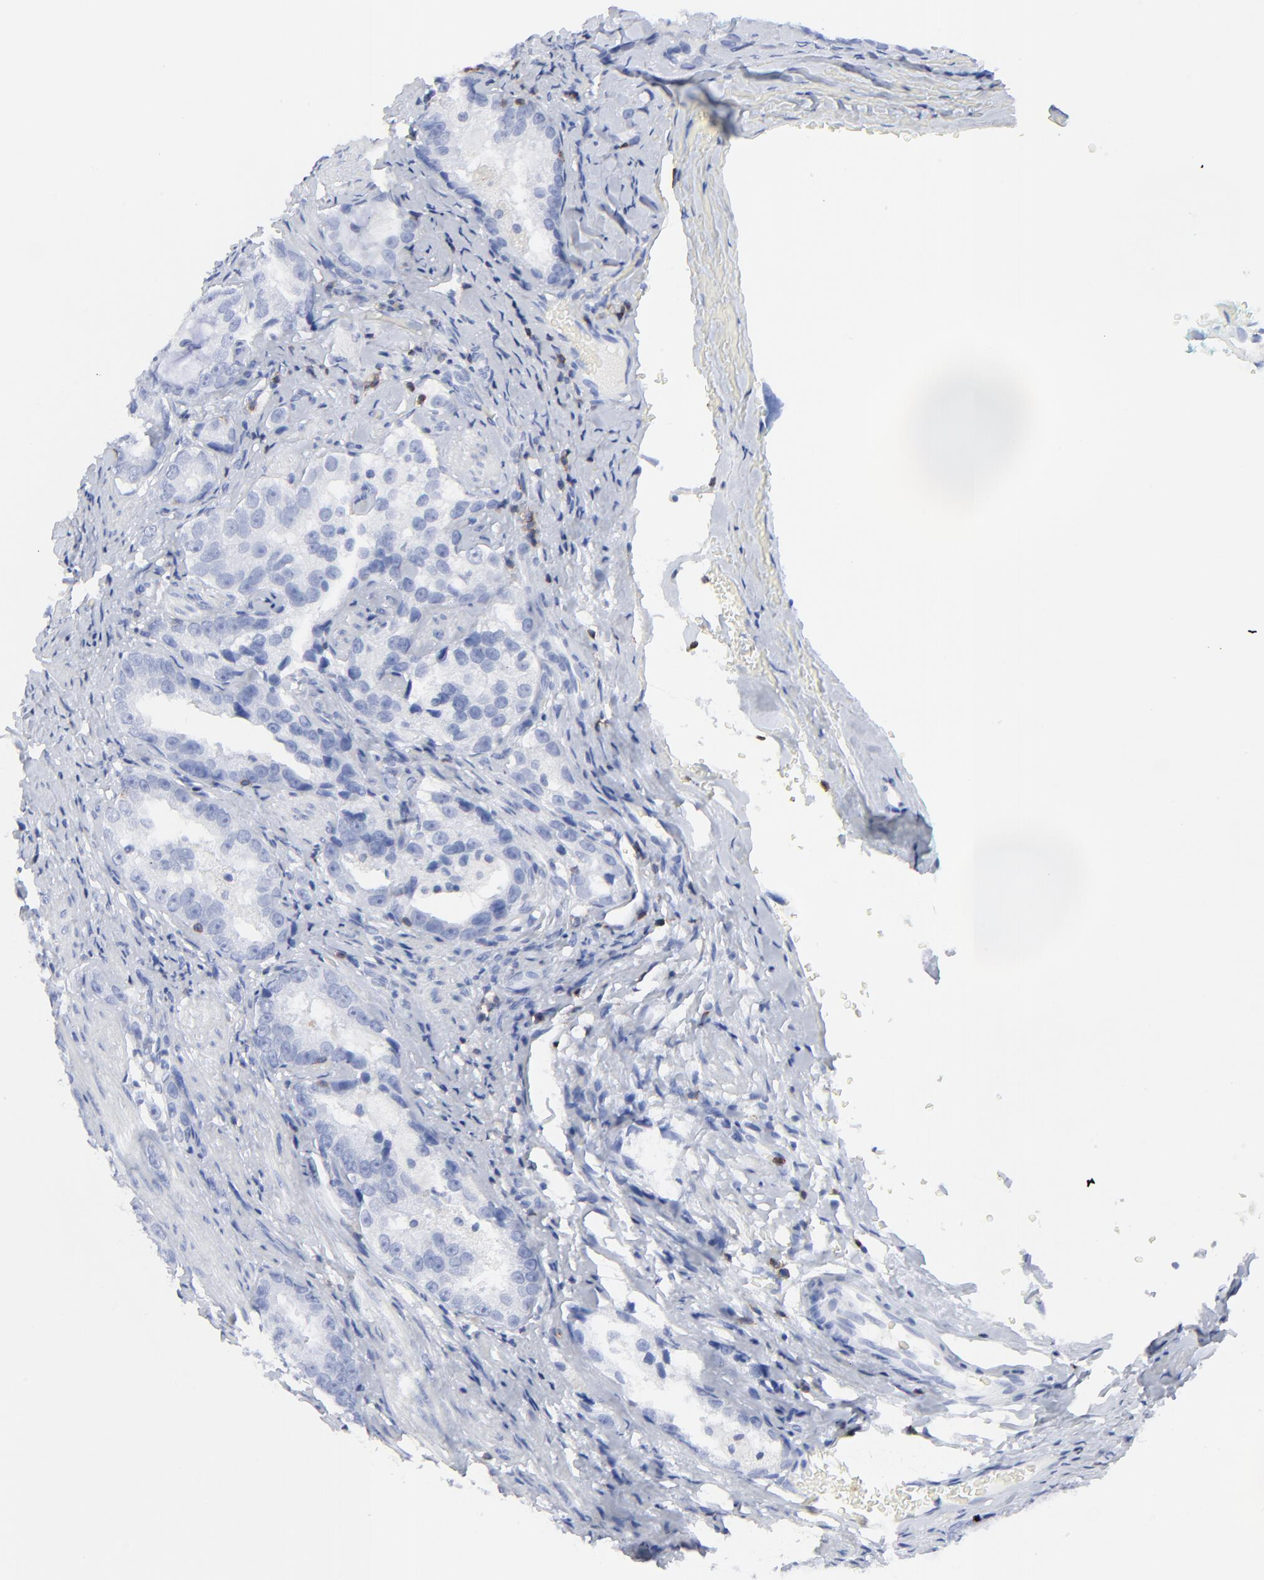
{"staining": {"intensity": "negative", "quantity": "none", "location": "none"}, "tissue": "prostate cancer", "cell_type": "Tumor cells", "image_type": "cancer", "snomed": [{"axis": "morphology", "description": "Adenocarcinoma, High grade"}, {"axis": "topography", "description": "Prostate"}], "caption": "DAB (3,3'-diaminobenzidine) immunohistochemical staining of prostate adenocarcinoma (high-grade) reveals no significant positivity in tumor cells. (Stains: DAB (3,3'-diaminobenzidine) immunohistochemistry (IHC) with hematoxylin counter stain, Microscopy: brightfield microscopy at high magnification).", "gene": "LCK", "patient": {"sex": "male", "age": 63}}